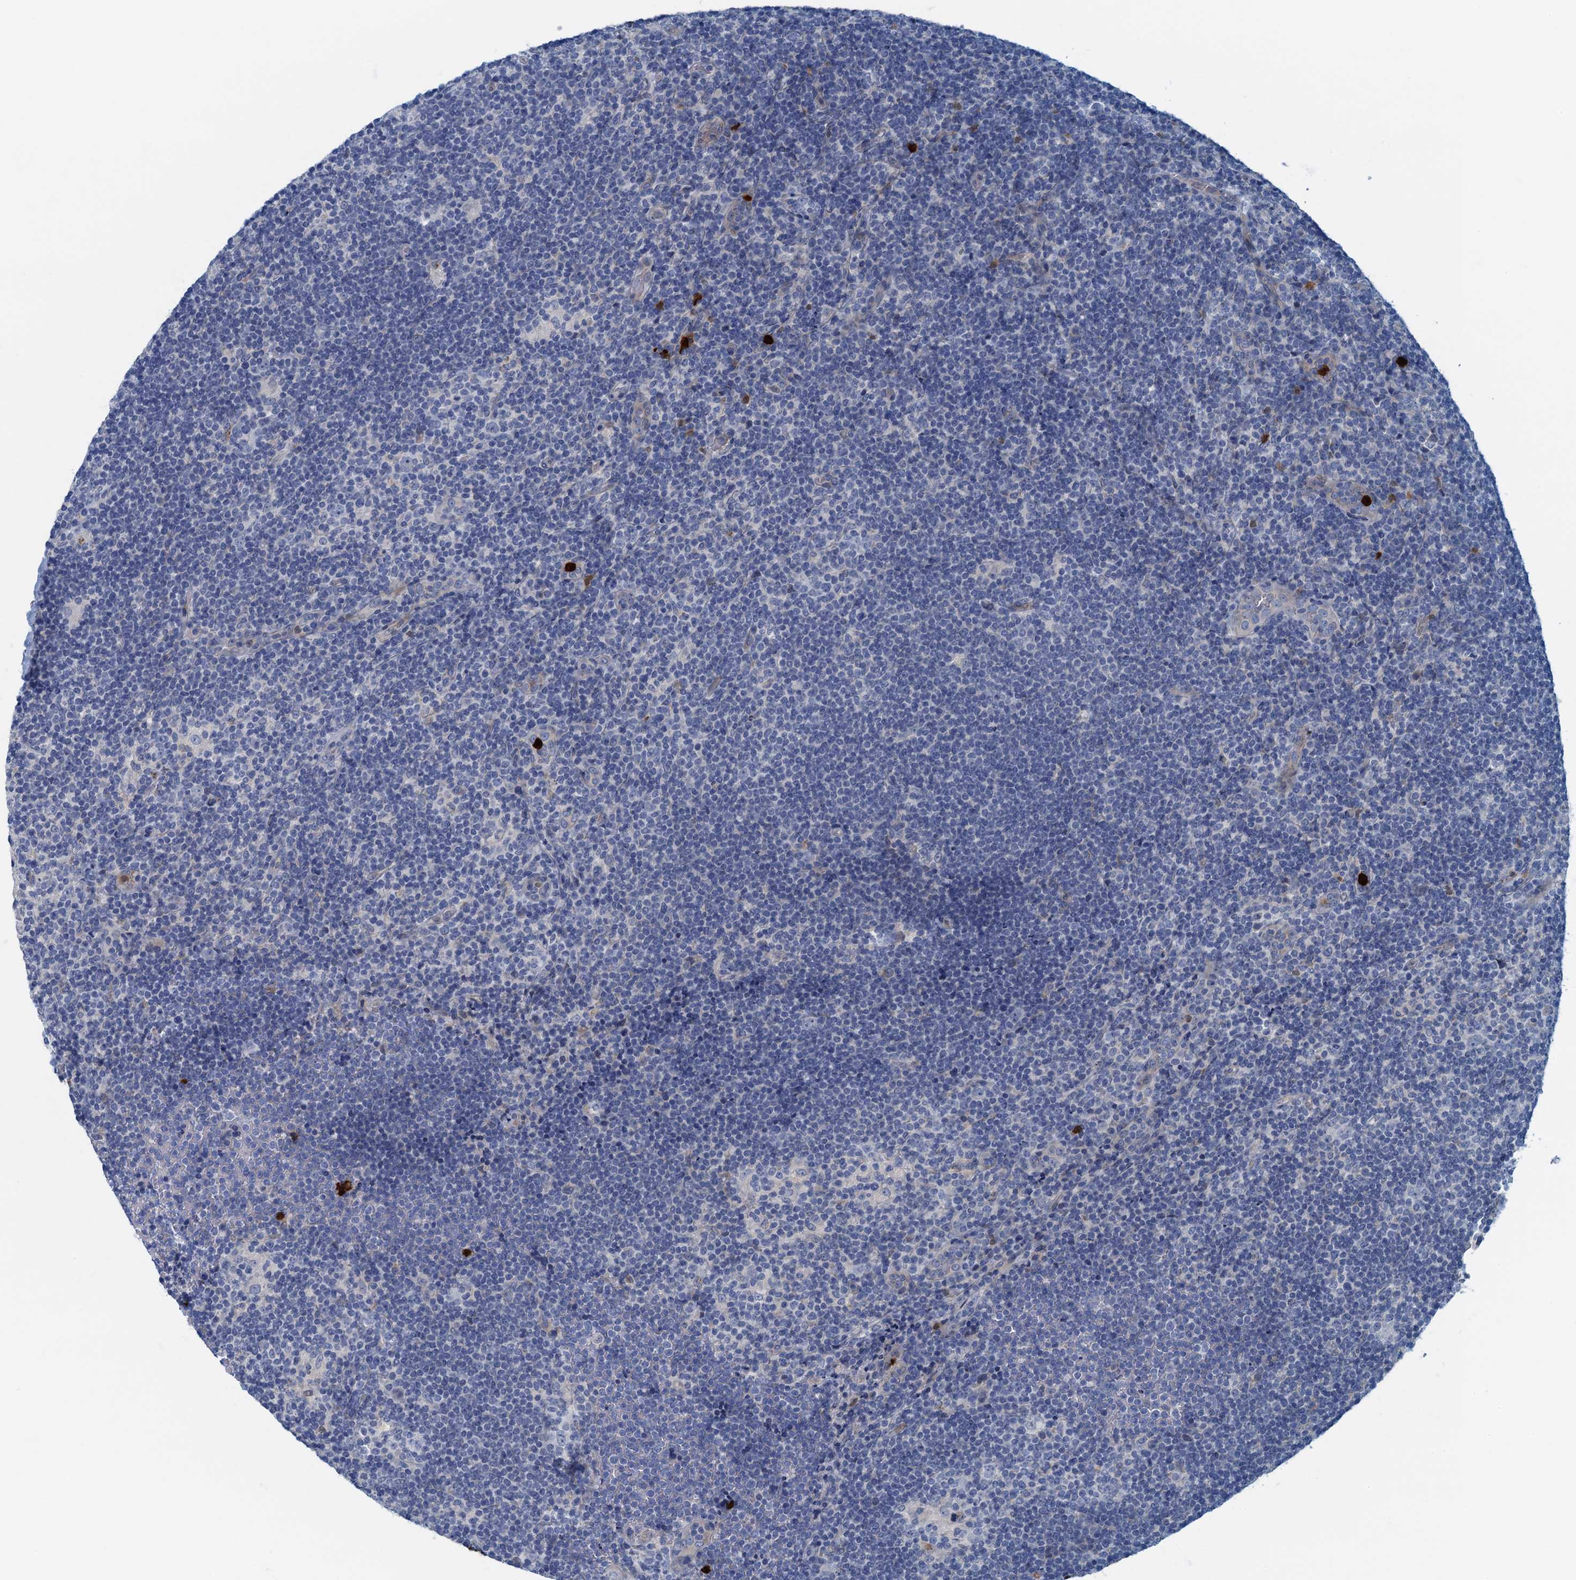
{"staining": {"intensity": "negative", "quantity": "none", "location": "none"}, "tissue": "lymphoma", "cell_type": "Tumor cells", "image_type": "cancer", "snomed": [{"axis": "morphology", "description": "Hodgkin's disease, NOS"}, {"axis": "topography", "description": "Lymph node"}], "caption": "Tumor cells are negative for brown protein staining in Hodgkin's disease.", "gene": "ANKDD1A", "patient": {"sex": "female", "age": 57}}